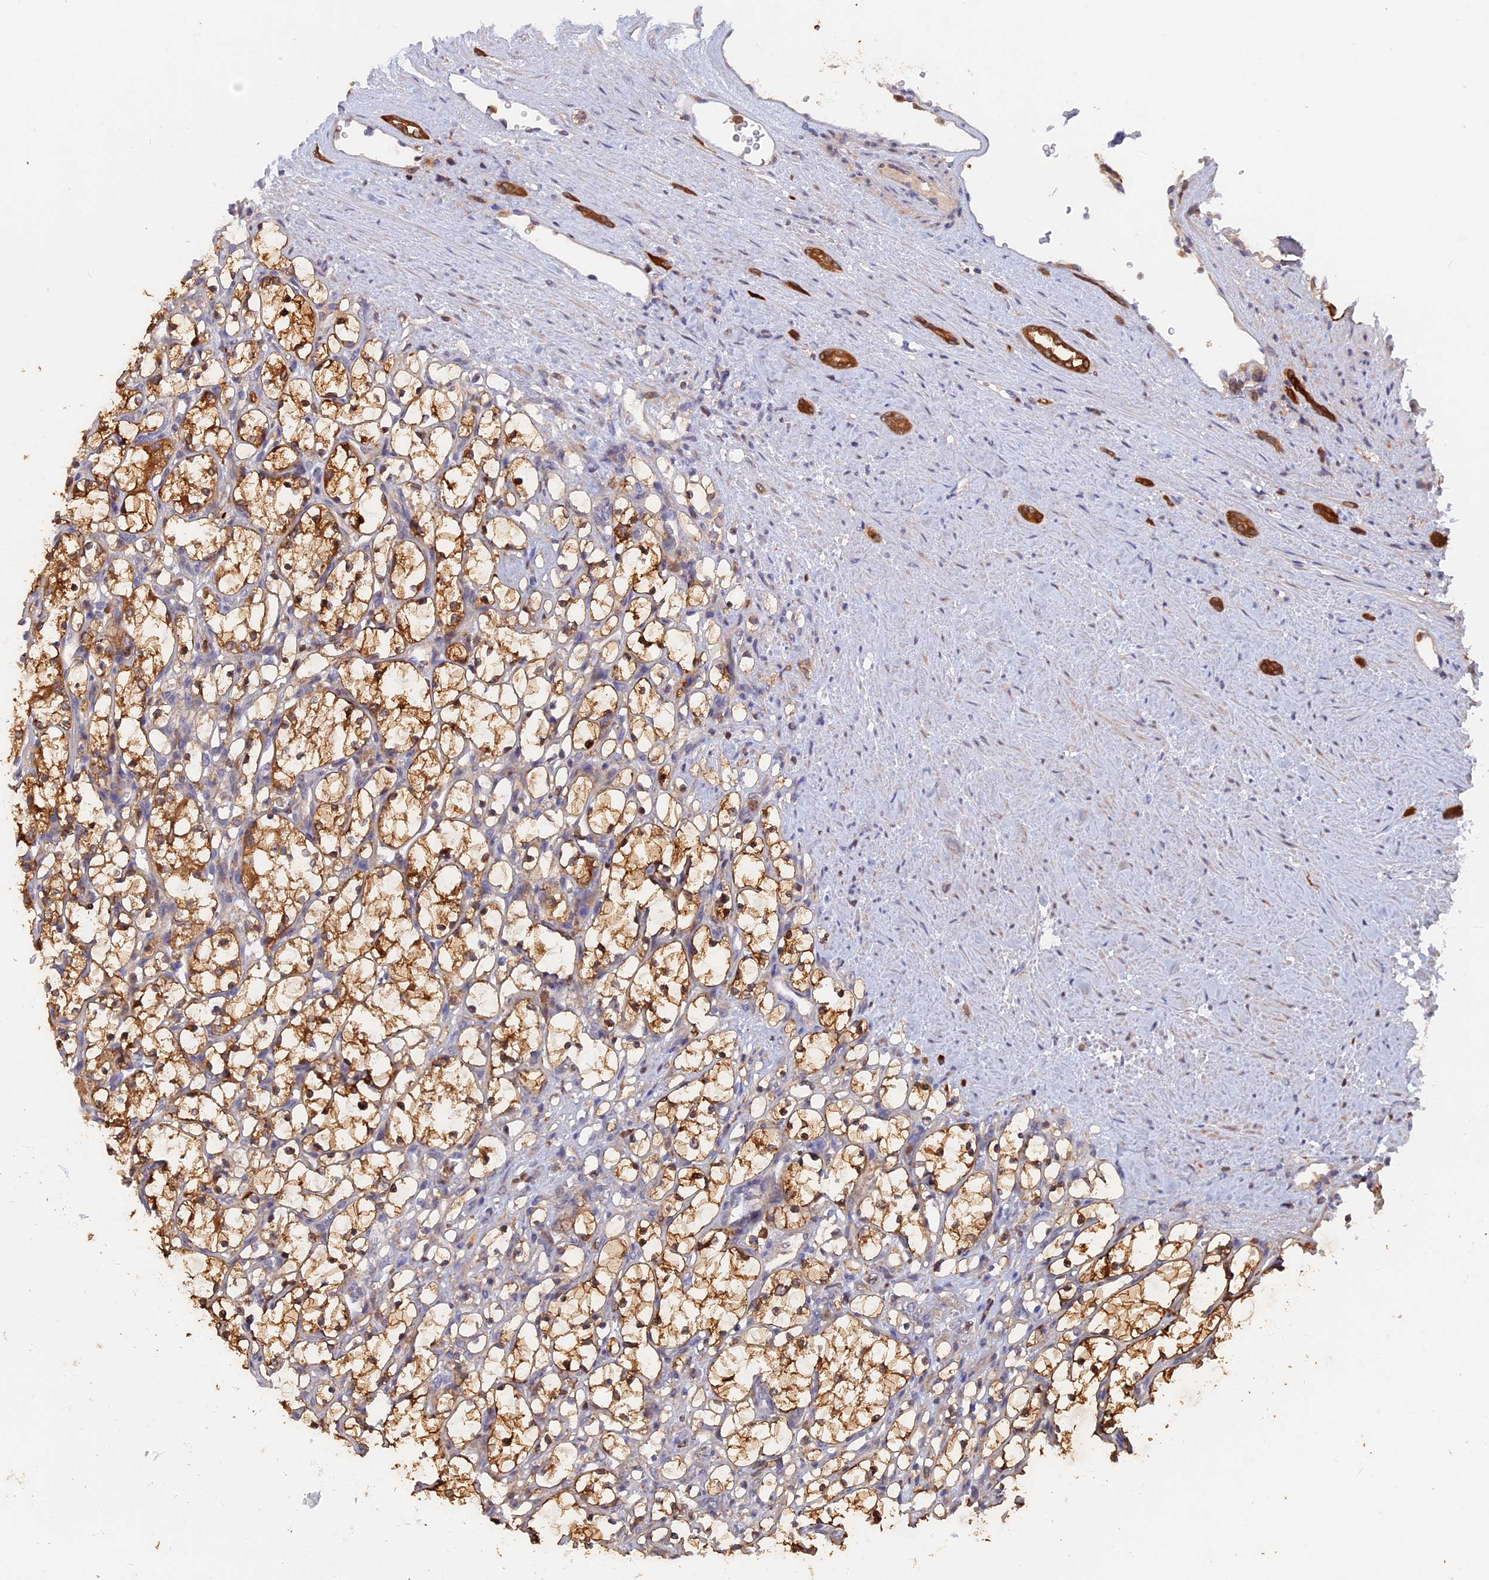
{"staining": {"intensity": "strong", "quantity": ">75%", "location": "cytoplasmic/membranous,nuclear"}, "tissue": "renal cancer", "cell_type": "Tumor cells", "image_type": "cancer", "snomed": [{"axis": "morphology", "description": "Adenocarcinoma, NOS"}, {"axis": "topography", "description": "Kidney"}], "caption": "High-power microscopy captured an immunohistochemistry micrograph of renal adenocarcinoma, revealing strong cytoplasmic/membranous and nuclear positivity in about >75% of tumor cells.", "gene": "BLVRA", "patient": {"sex": "female", "age": 69}}